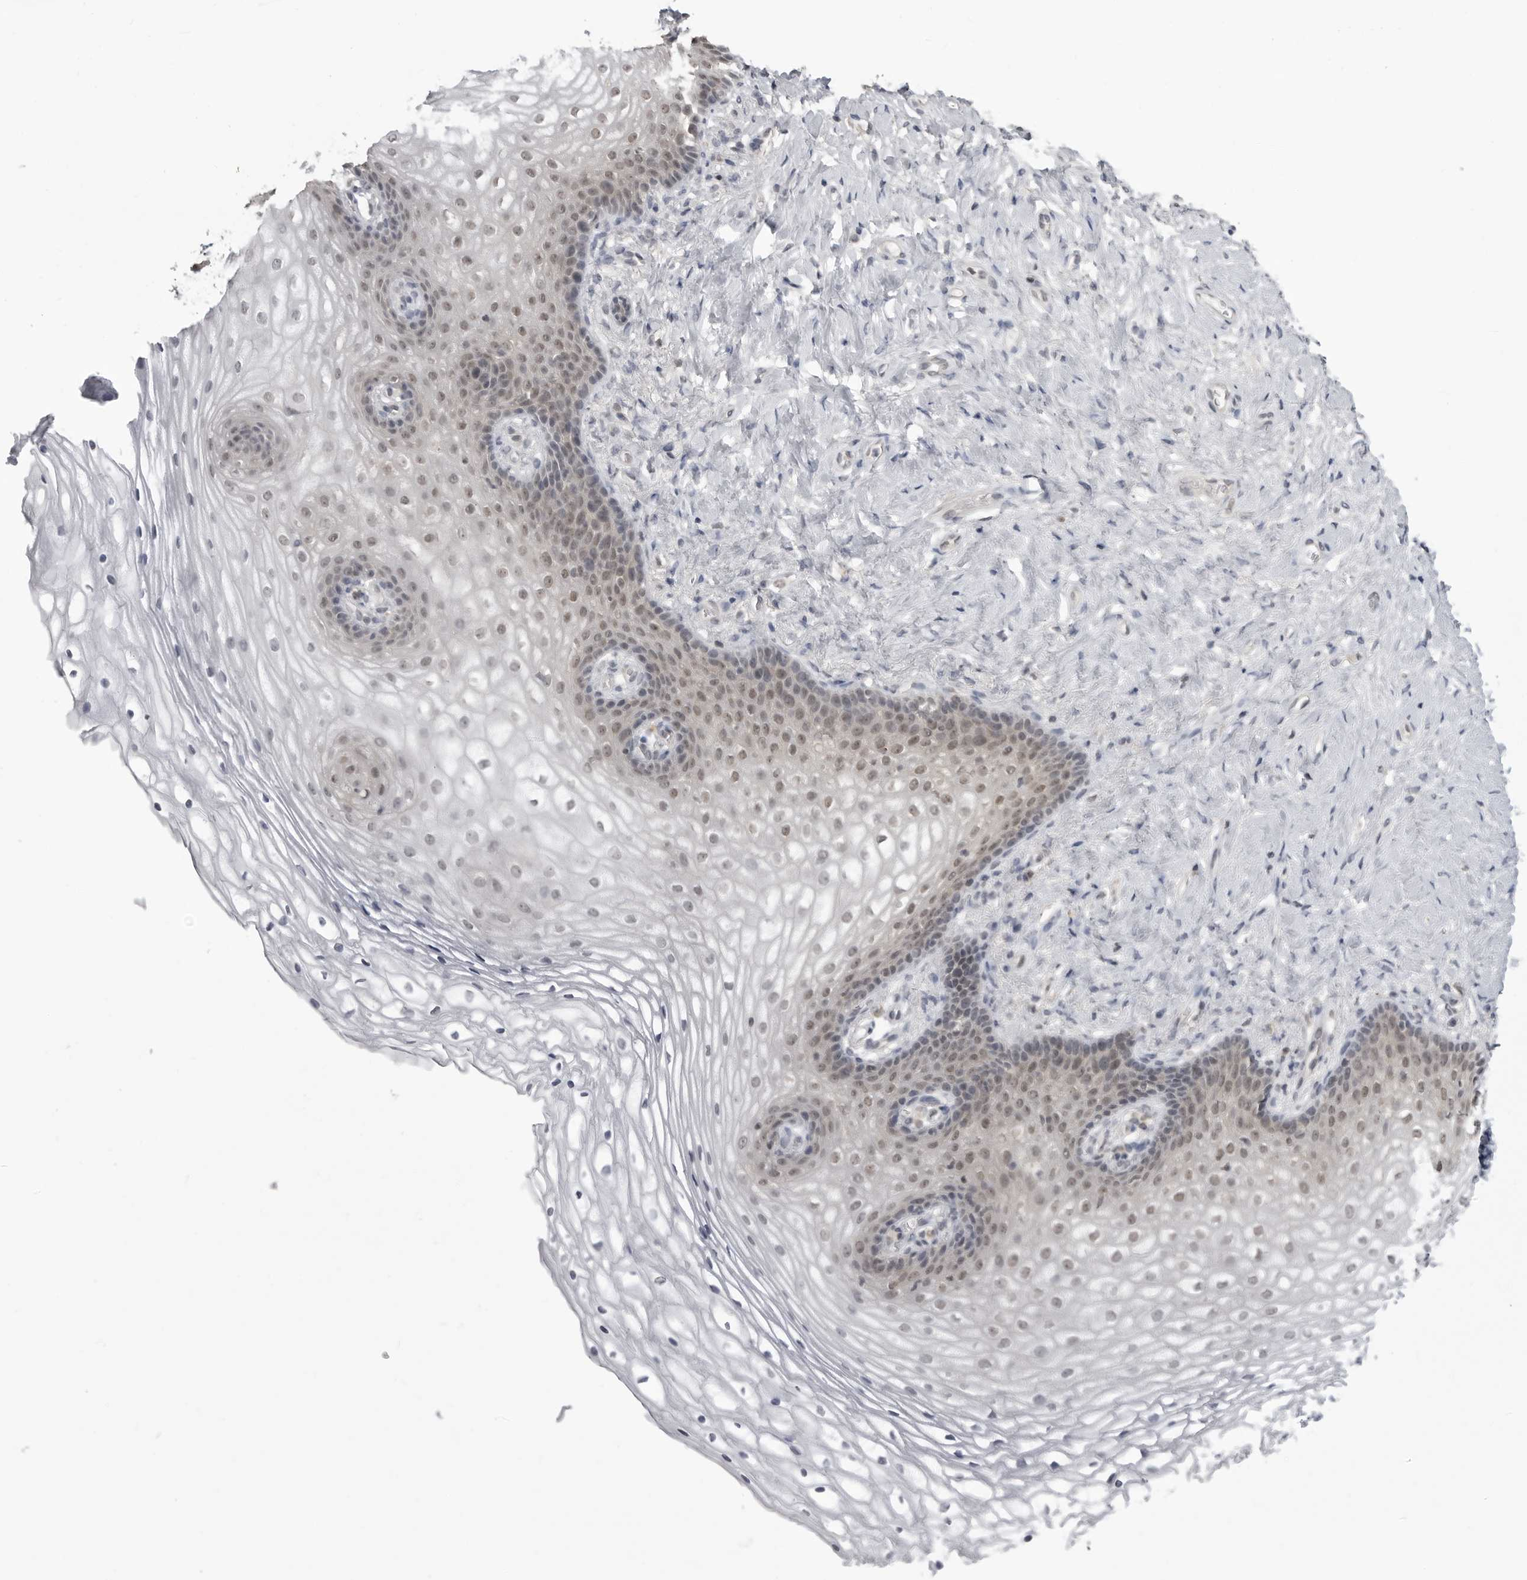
{"staining": {"intensity": "weak", "quantity": "25%-75%", "location": "nuclear"}, "tissue": "vagina", "cell_type": "Squamous epithelial cells", "image_type": "normal", "snomed": [{"axis": "morphology", "description": "Normal tissue, NOS"}, {"axis": "topography", "description": "Vagina"}], "caption": "This image shows normal vagina stained with immunohistochemistry (IHC) to label a protein in brown. The nuclear of squamous epithelial cells show weak positivity for the protein. Nuclei are counter-stained blue.", "gene": "PDCL3", "patient": {"sex": "female", "age": 60}}